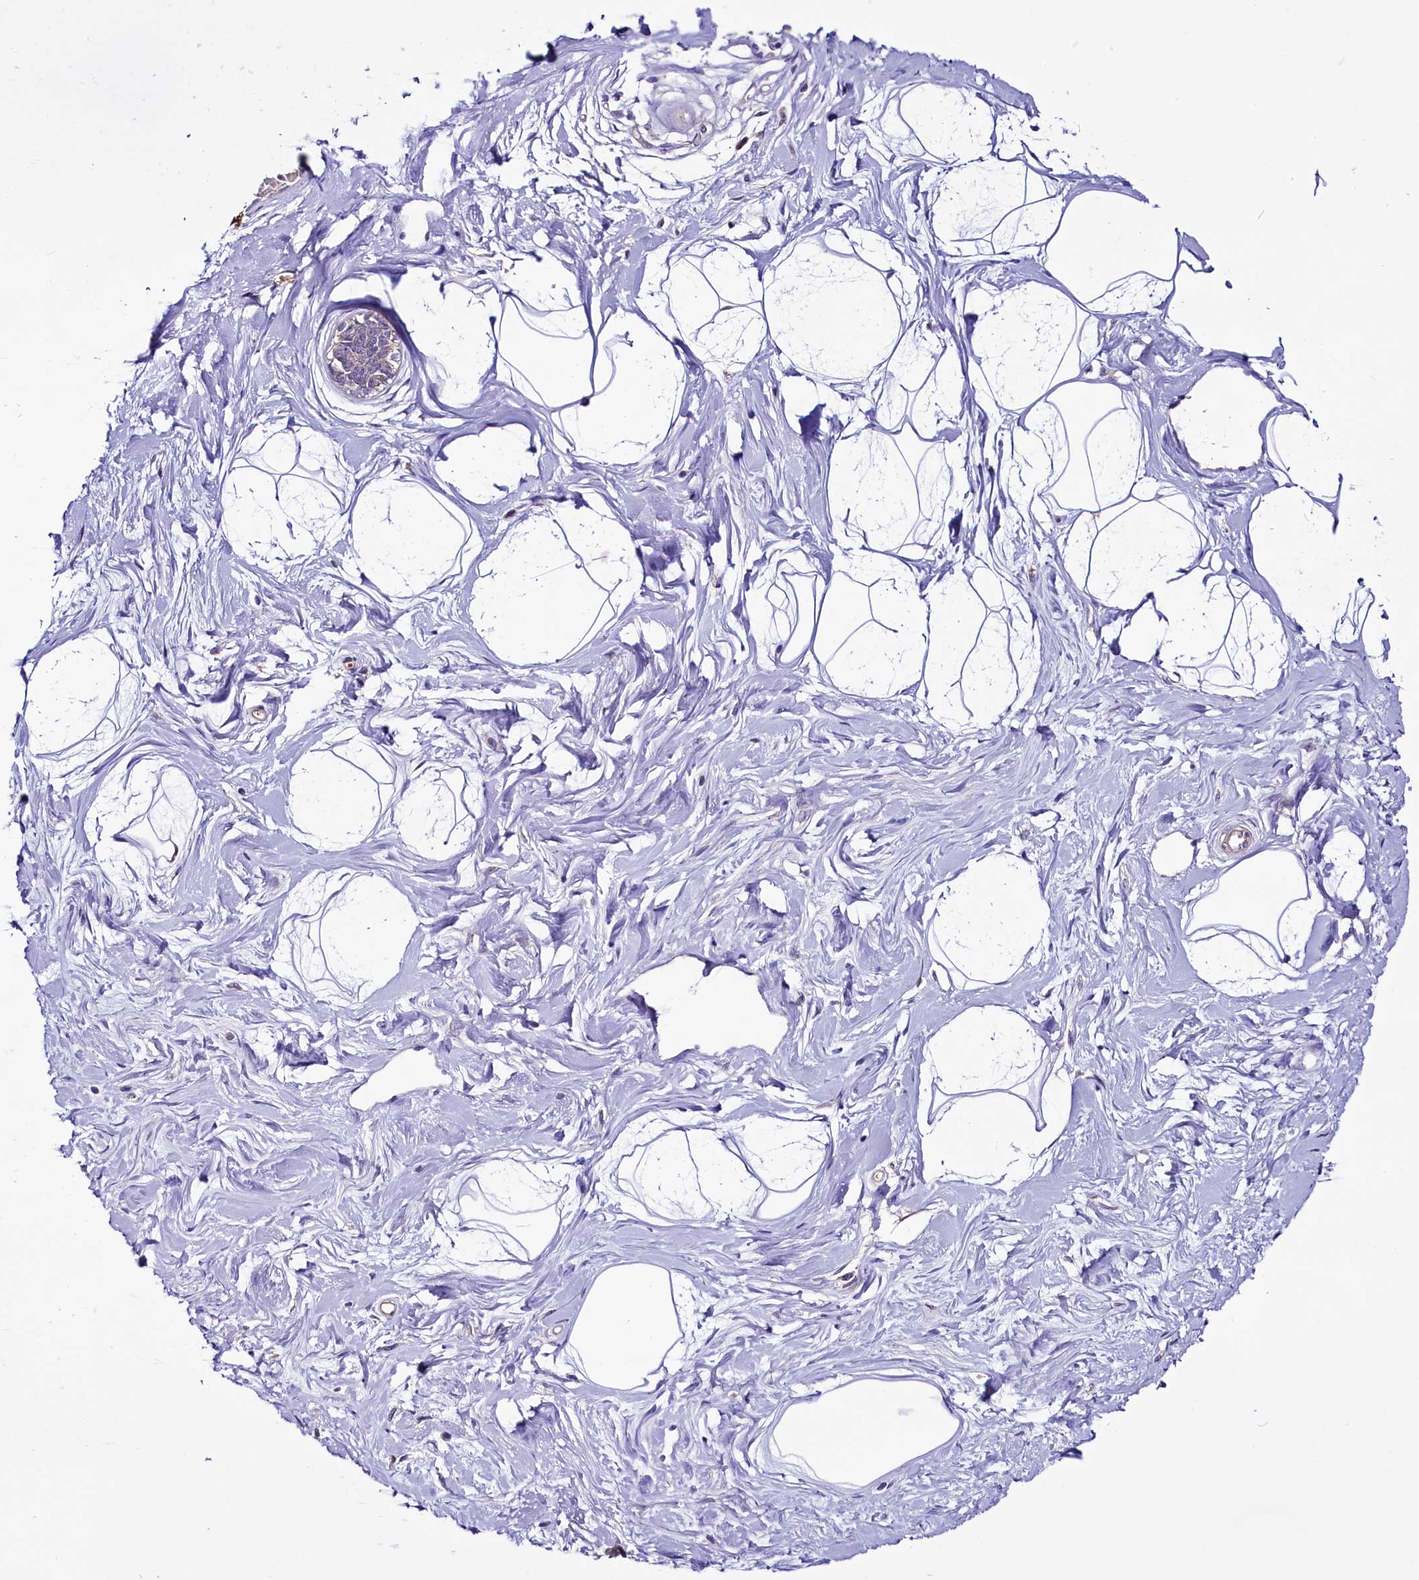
{"staining": {"intensity": "negative", "quantity": "none", "location": "none"}, "tissue": "breast", "cell_type": "Adipocytes", "image_type": "normal", "snomed": [{"axis": "morphology", "description": "Normal tissue, NOS"}, {"axis": "topography", "description": "Breast"}], "caption": "Immunohistochemical staining of unremarkable breast exhibits no significant expression in adipocytes. Nuclei are stained in blue.", "gene": "C9orf40", "patient": {"sex": "female", "age": 45}}